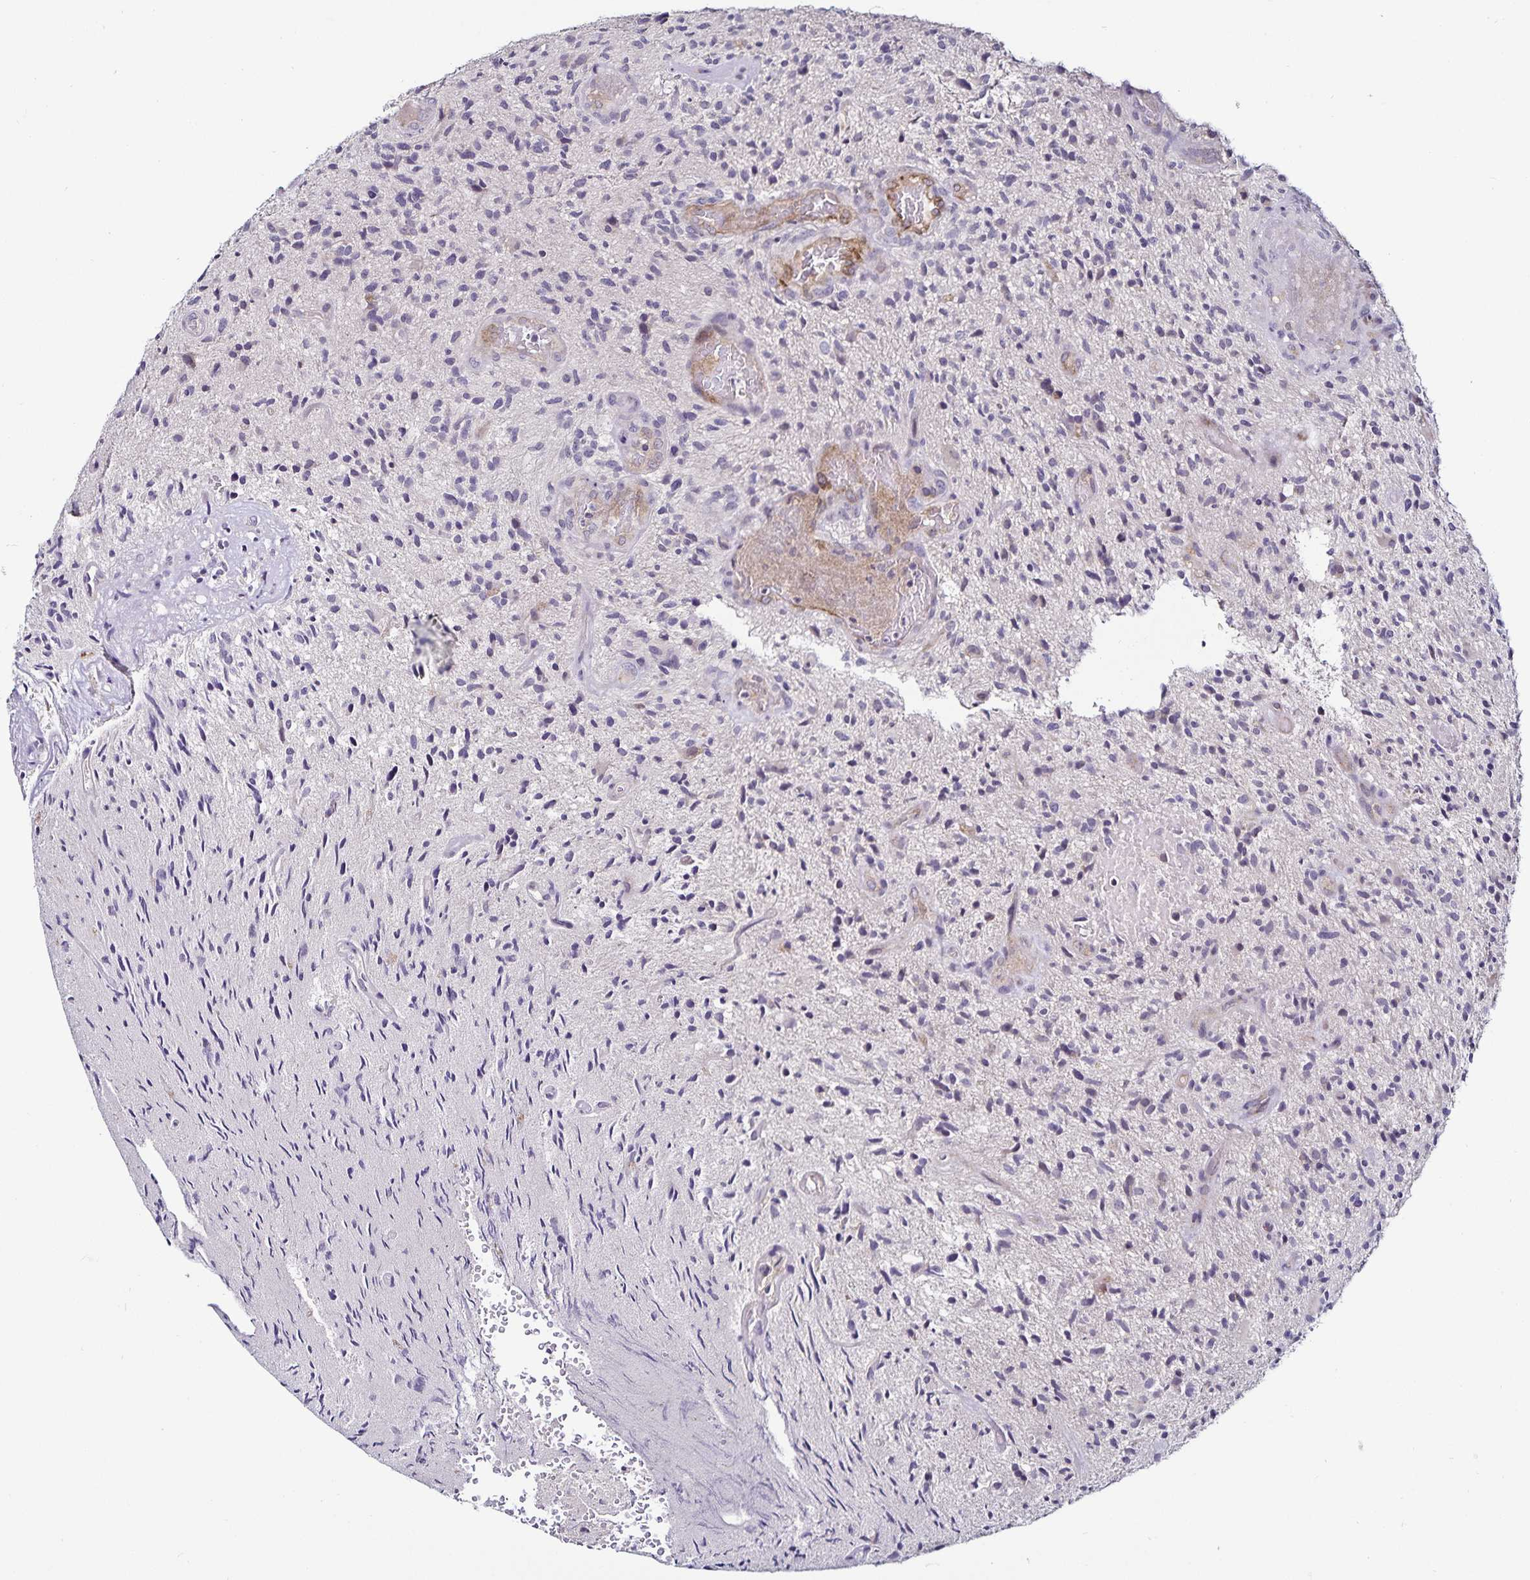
{"staining": {"intensity": "negative", "quantity": "none", "location": "none"}, "tissue": "glioma", "cell_type": "Tumor cells", "image_type": "cancer", "snomed": [{"axis": "morphology", "description": "Glioma, malignant, High grade"}, {"axis": "topography", "description": "Brain"}], "caption": "Malignant high-grade glioma was stained to show a protein in brown. There is no significant positivity in tumor cells.", "gene": "ACSL5", "patient": {"sex": "male", "age": 55}}